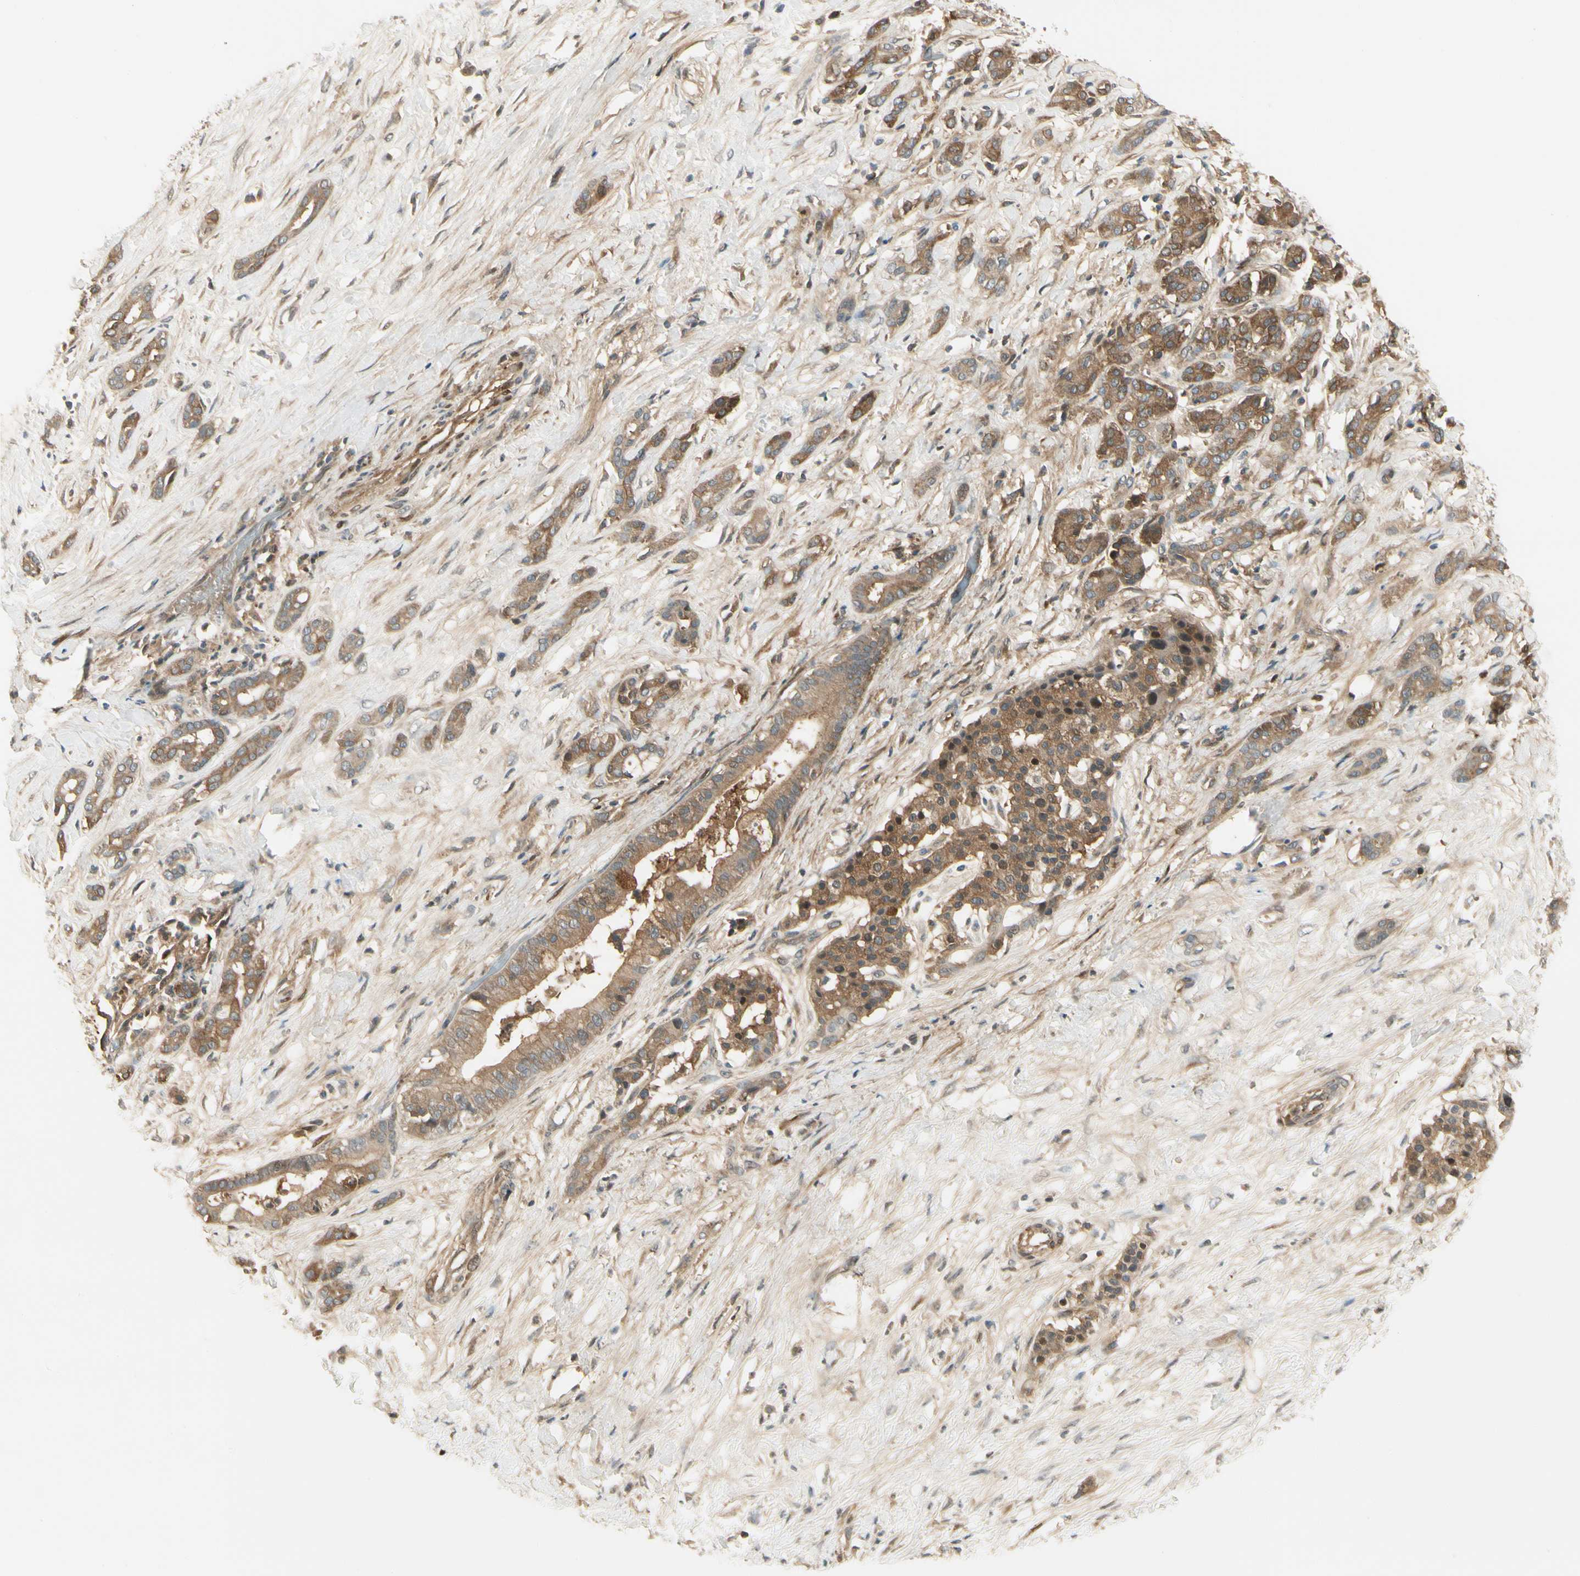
{"staining": {"intensity": "moderate", "quantity": ">75%", "location": "cytoplasmic/membranous"}, "tissue": "pancreatic cancer", "cell_type": "Tumor cells", "image_type": "cancer", "snomed": [{"axis": "morphology", "description": "Adenocarcinoma, NOS"}, {"axis": "topography", "description": "Pancreas"}], "caption": "Human pancreatic cancer stained with a protein marker shows moderate staining in tumor cells.", "gene": "EPHB3", "patient": {"sex": "male", "age": 41}}